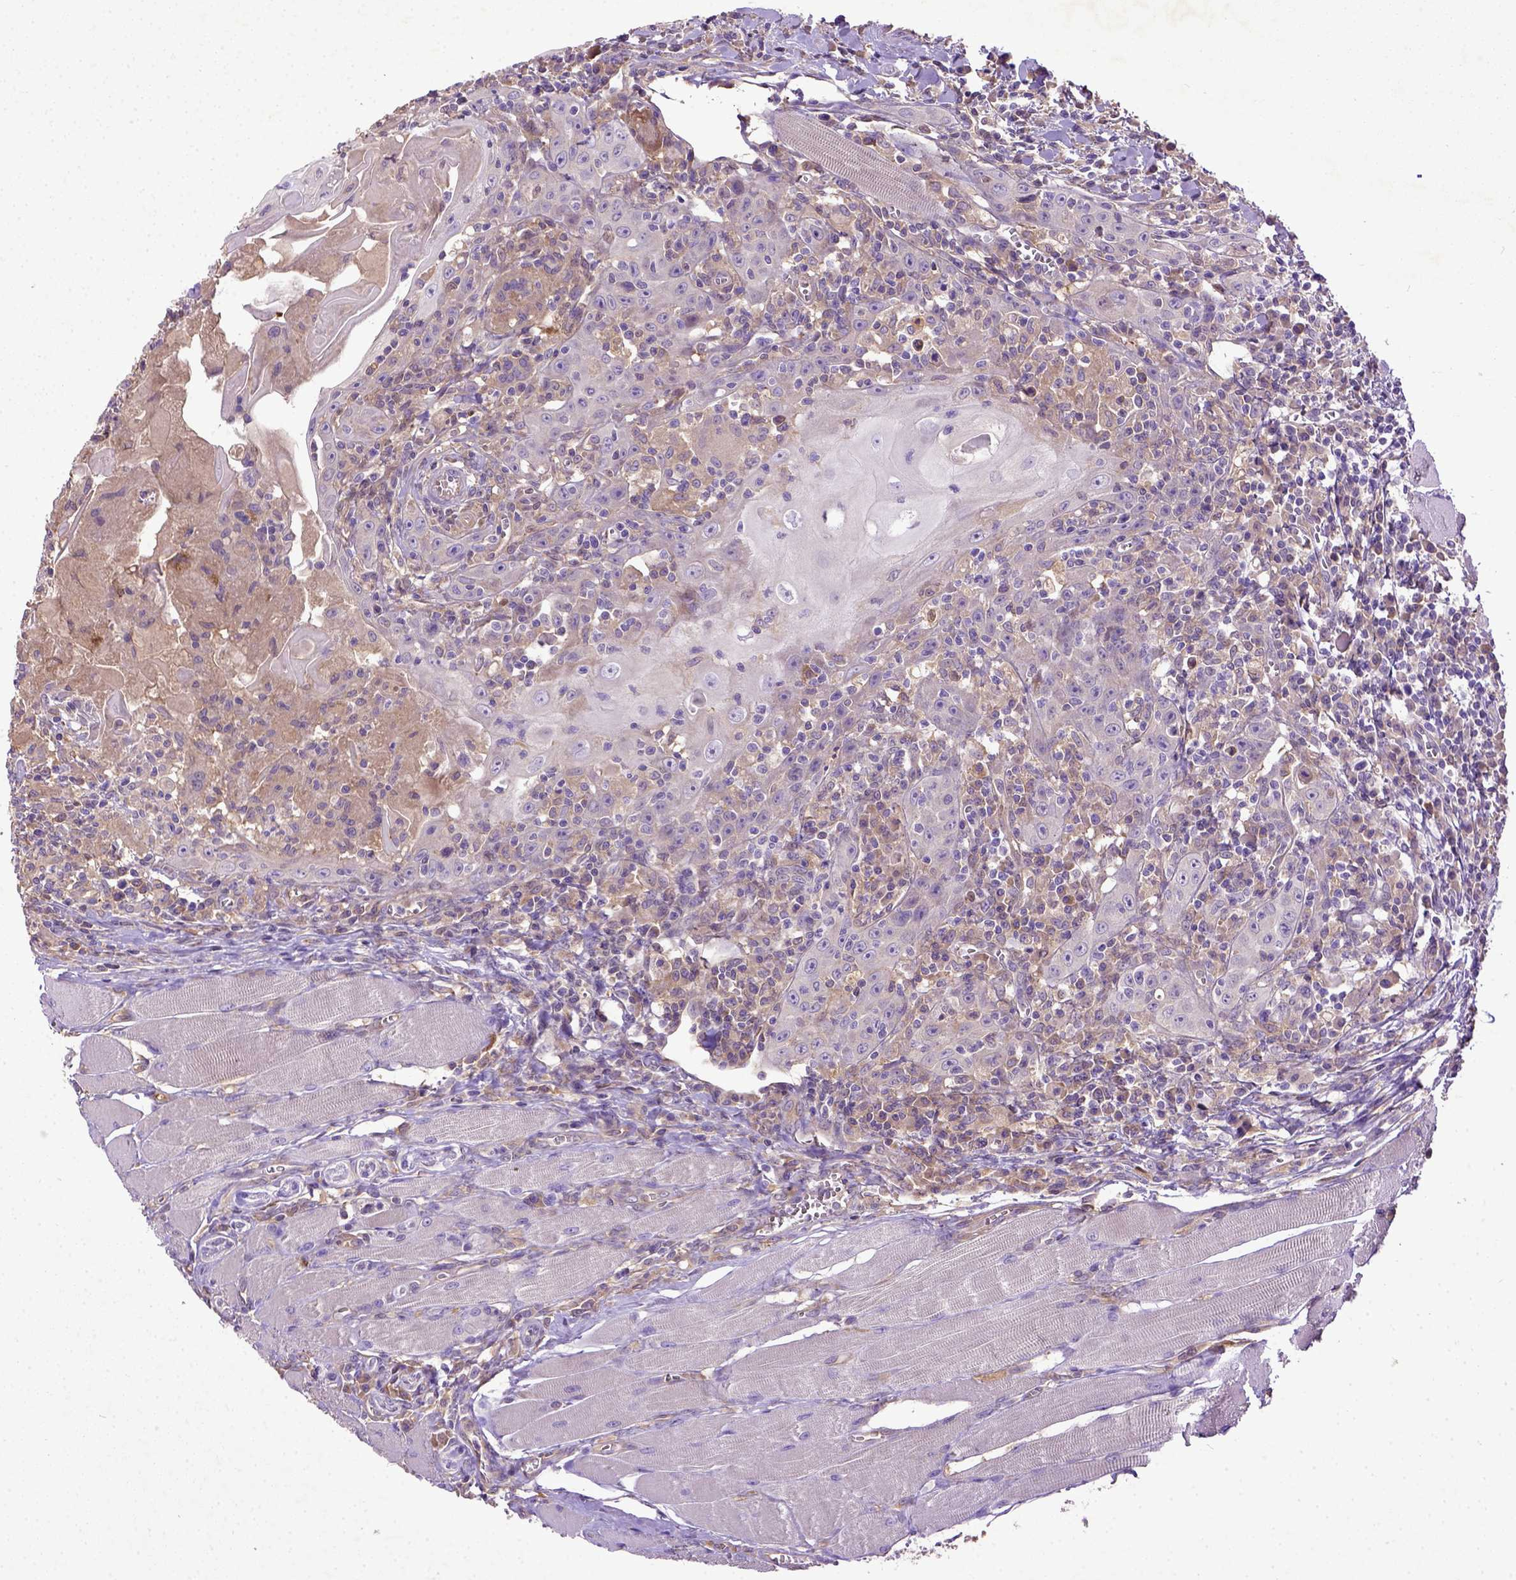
{"staining": {"intensity": "negative", "quantity": "none", "location": "none"}, "tissue": "head and neck cancer", "cell_type": "Tumor cells", "image_type": "cancer", "snomed": [{"axis": "morphology", "description": "Squamous cell carcinoma, NOS"}, {"axis": "topography", "description": "Head-Neck"}], "caption": "Squamous cell carcinoma (head and neck) stained for a protein using immunohistochemistry reveals no staining tumor cells.", "gene": "DEPDC1B", "patient": {"sex": "male", "age": 52}}